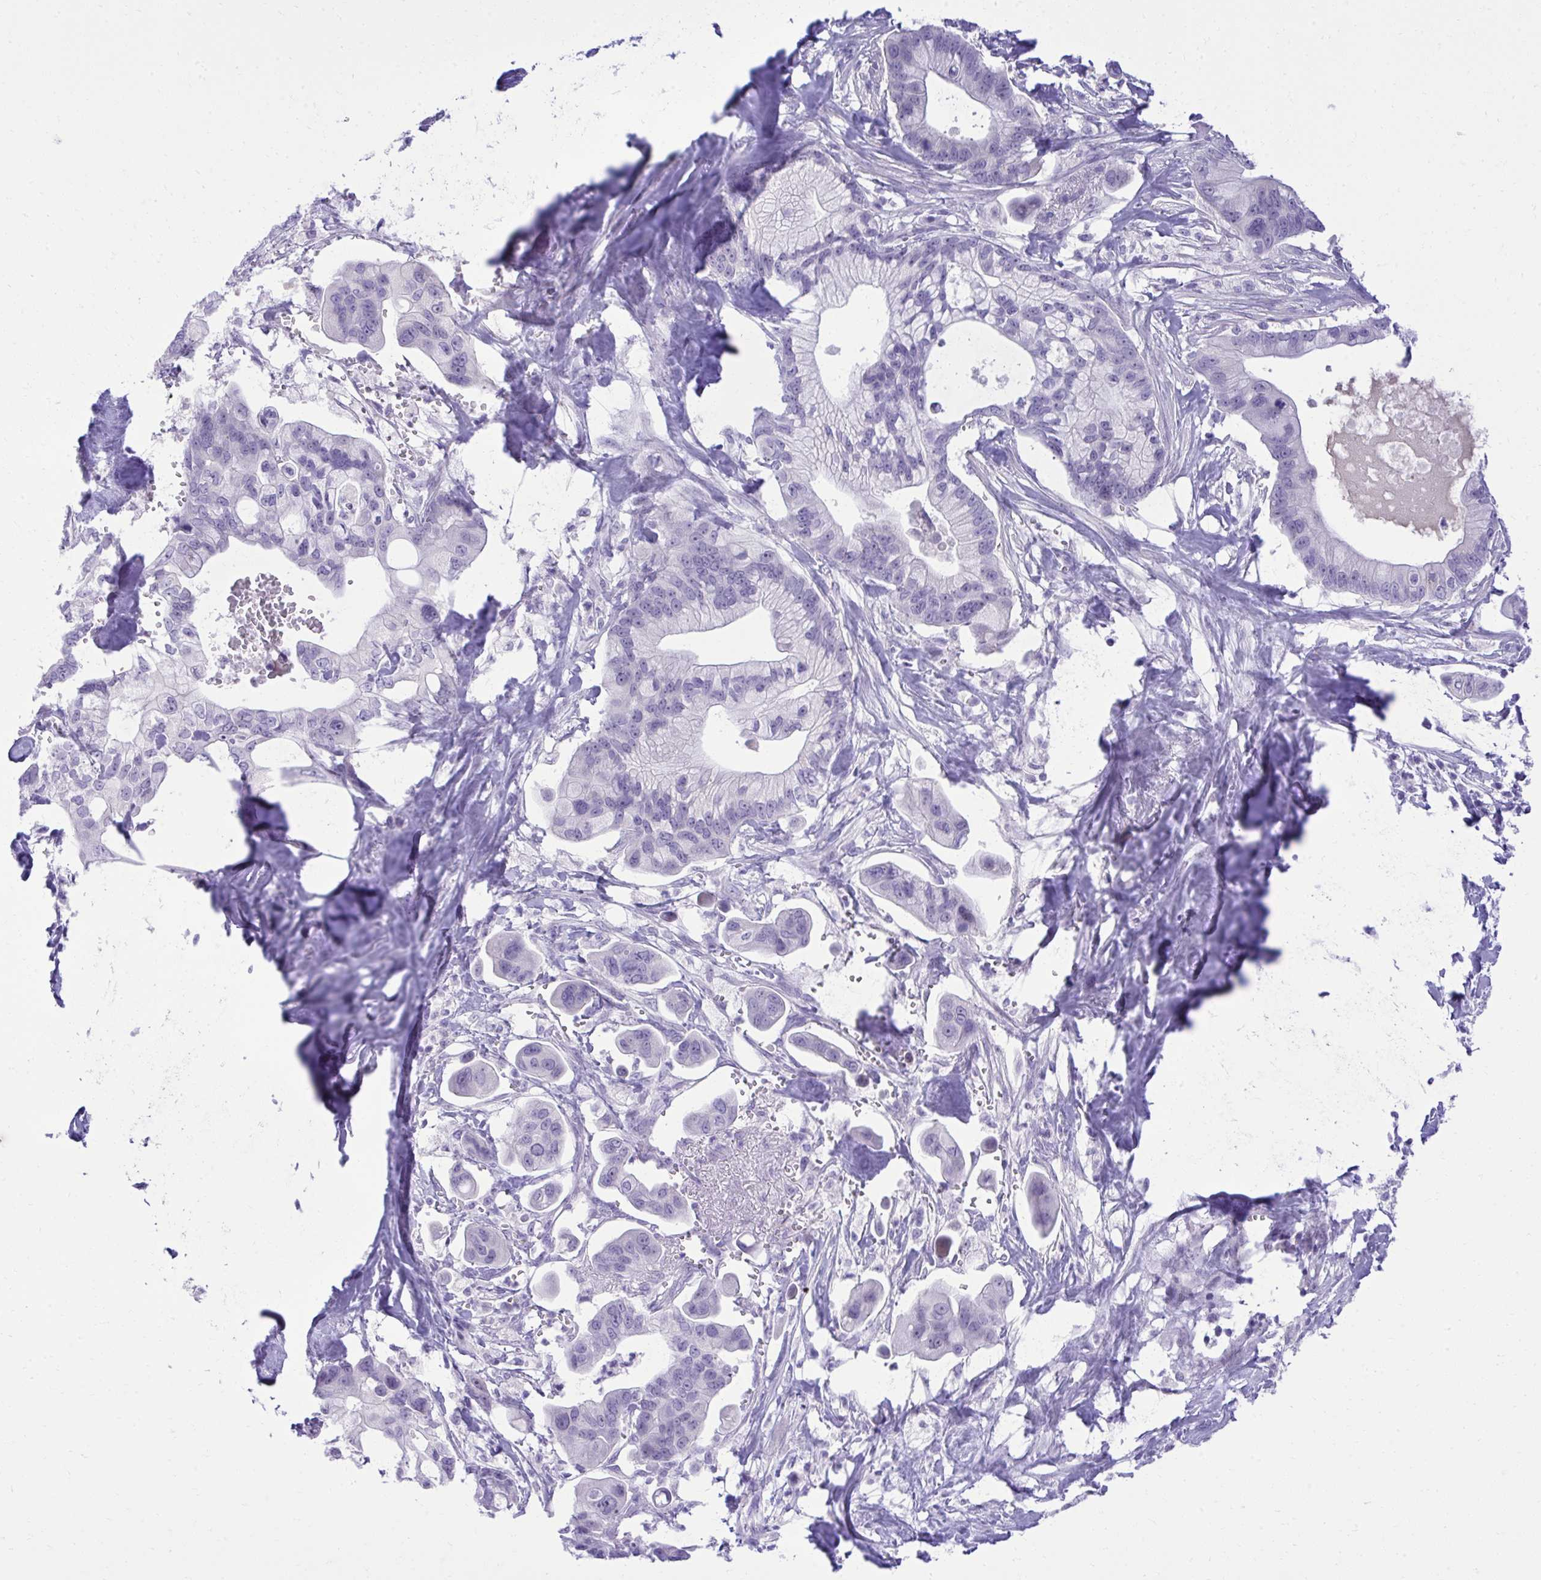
{"staining": {"intensity": "negative", "quantity": "none", "location": "none"}, "tissue": "pancreatic cancer", "cell_type": "Tumor cells", "image_type": "cancer", "snomed": [{"axis": "morphology", "description": "Adenocarcinoma, NOS"}, {"axis": "topography", "description": "Pancreas"}], "caption": "Tumor cells show no significant protein positivity in pancreatic adenocarcinoma.", "gene": "PITPNM3", "patient": {"sex": "male", "age": 68}}